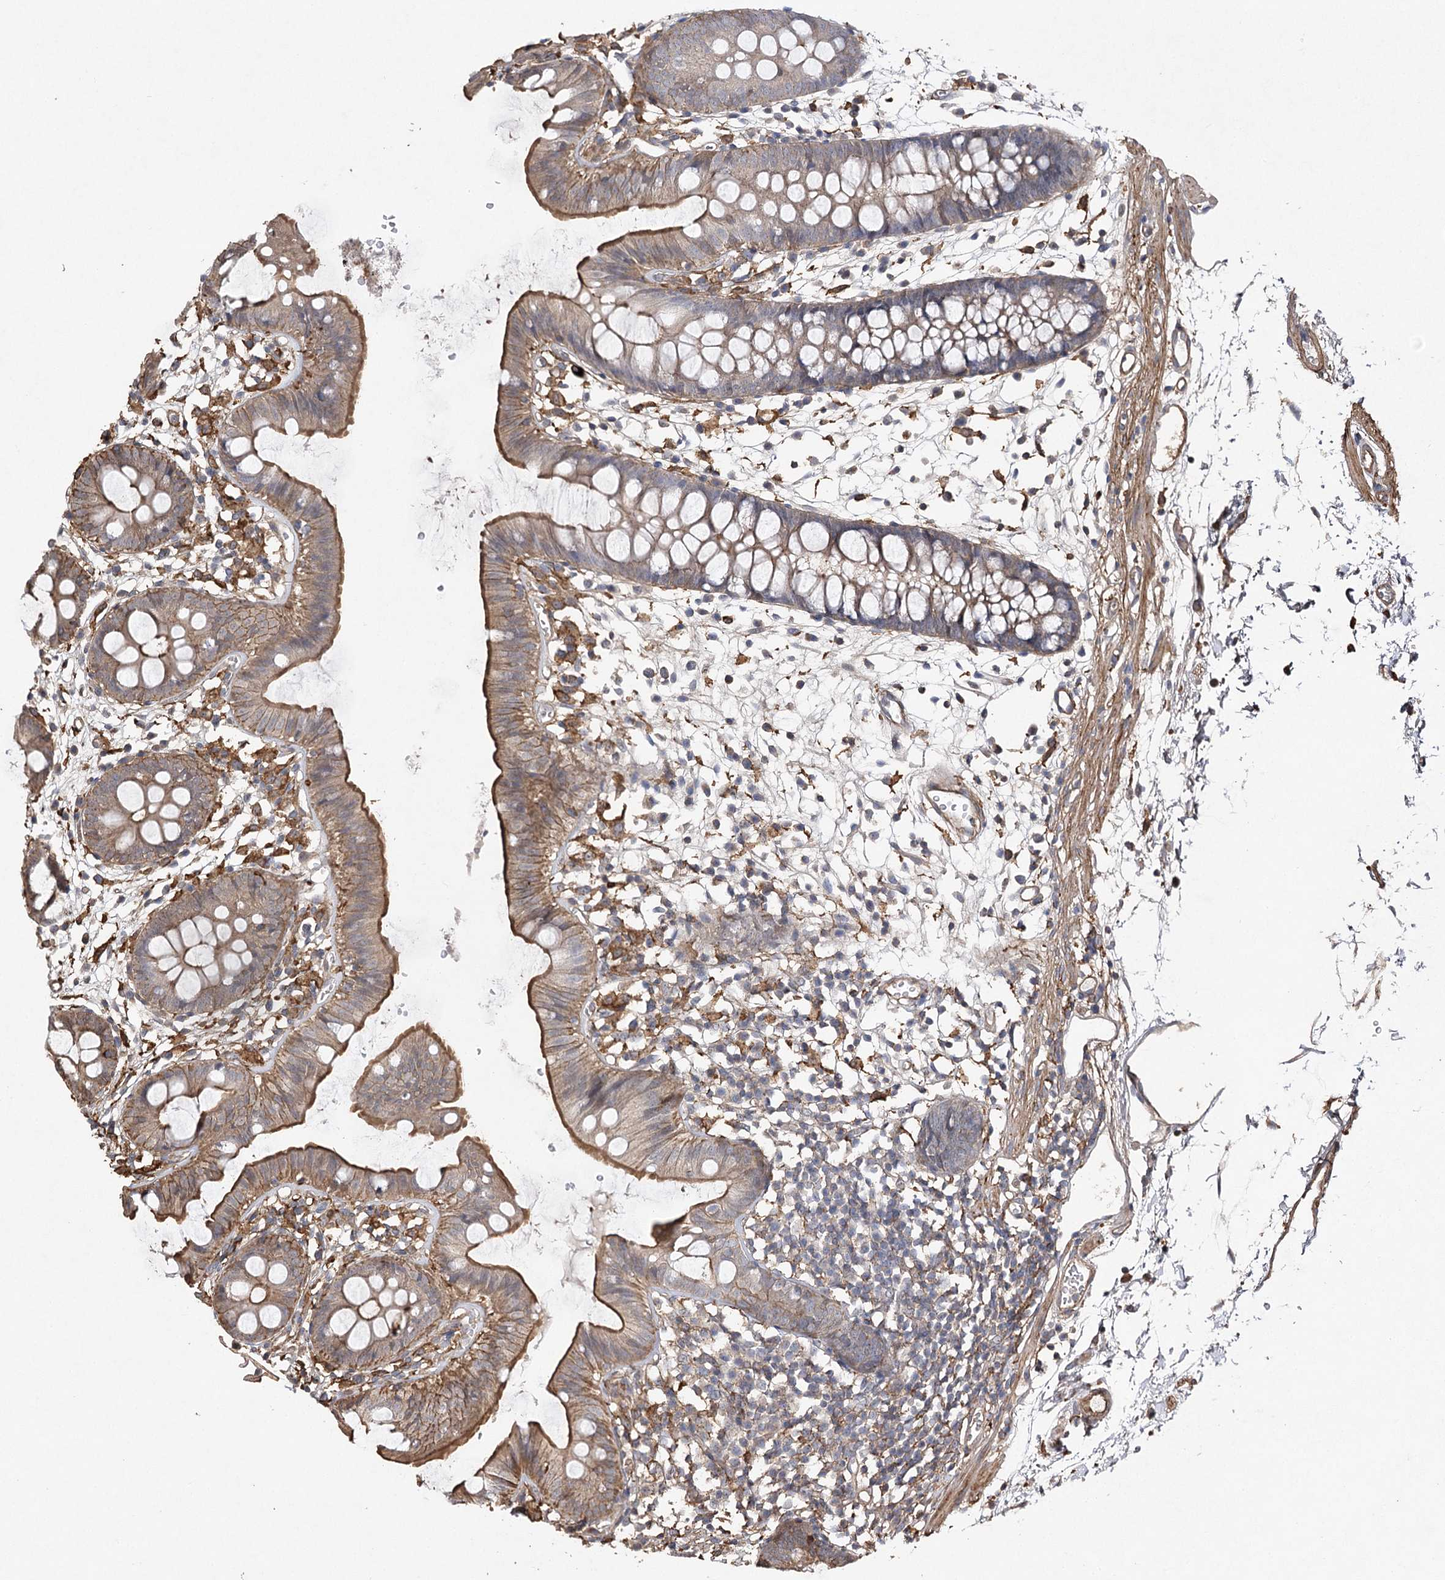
{"staining": {"intensity": "moderate", "quantity": "25%-75%", "location": "cytoplasmic/membranous"}, "tissue": "colon", "cell_type": "Endothelial cells", "image_type": "normal", "snomed": [{"axis": "morphology", "description": "Normal tissue, NOS"}, {"axis": "topography", "description": "Colon"}], "caption": "An immunohistochemistry image of benign tissue is shown. Protein staining in brown shows moderate cytoplasmic/membranous positivity in colon within endothelial cells.", "gene": "OBSL1", "patient": {"sex": "male", "age": 56}}